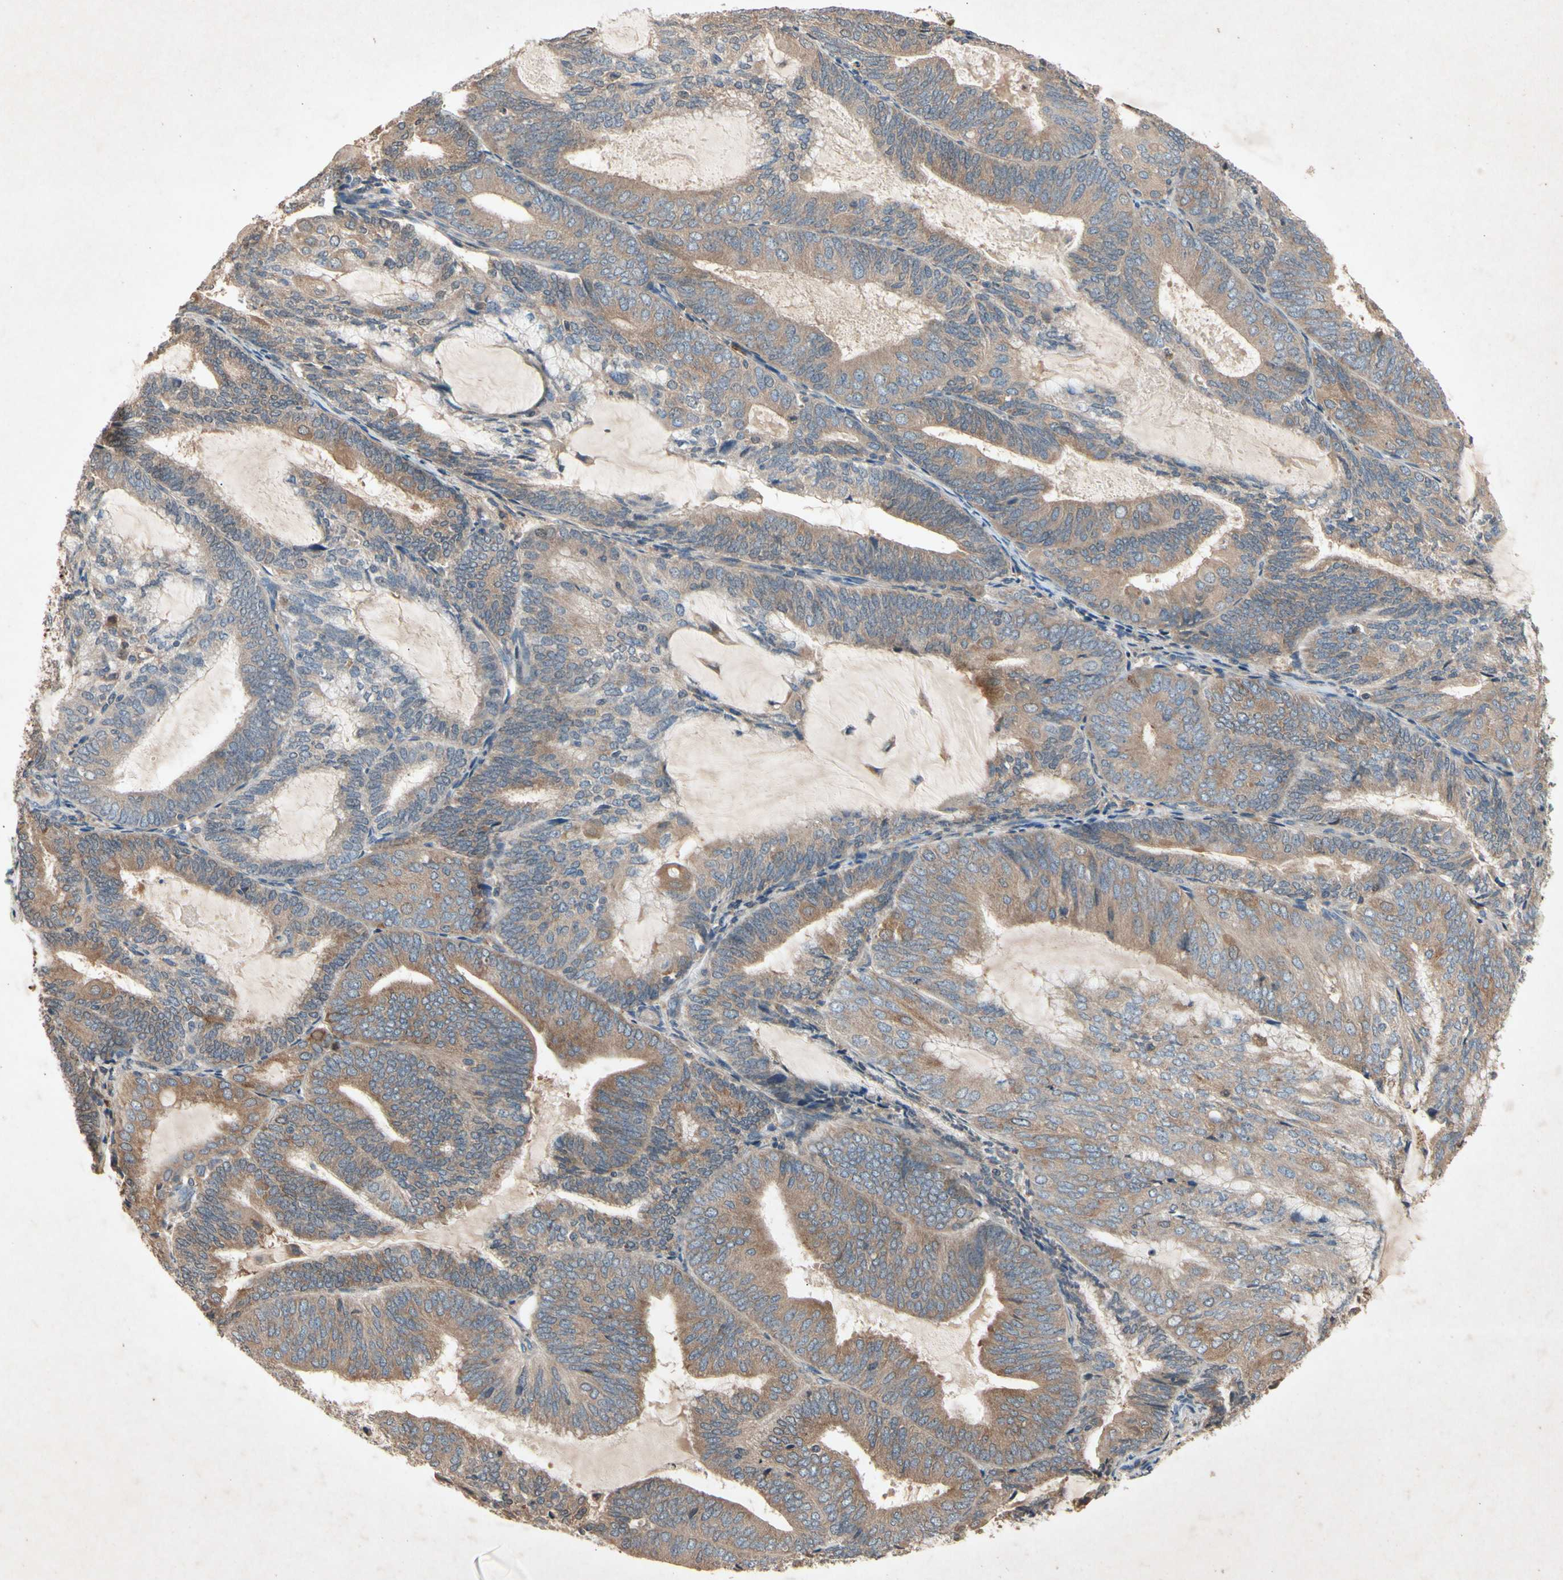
{"staining": {"intensity": "moderate", "quantity": ">75%", "location": "cytoplasmic/membranous"}, "tissue": "endometrial cancer", "cell_type": "Tumor cells", "image_type": "cancer", "snomed": [{"axis": "morphology", "description": "Adenocarcinoma, NOS"}, {"axis": "topography", "description": "Endometrium"}], "caption": "Endometrial cancer was stained to show a protein in brown. There is medium levels of moderate cytoplasmic/membranous positivity in about >75% of tumor cells.", "gene": "PRDX4", "patient": {"sex": "female", "age": 81}}